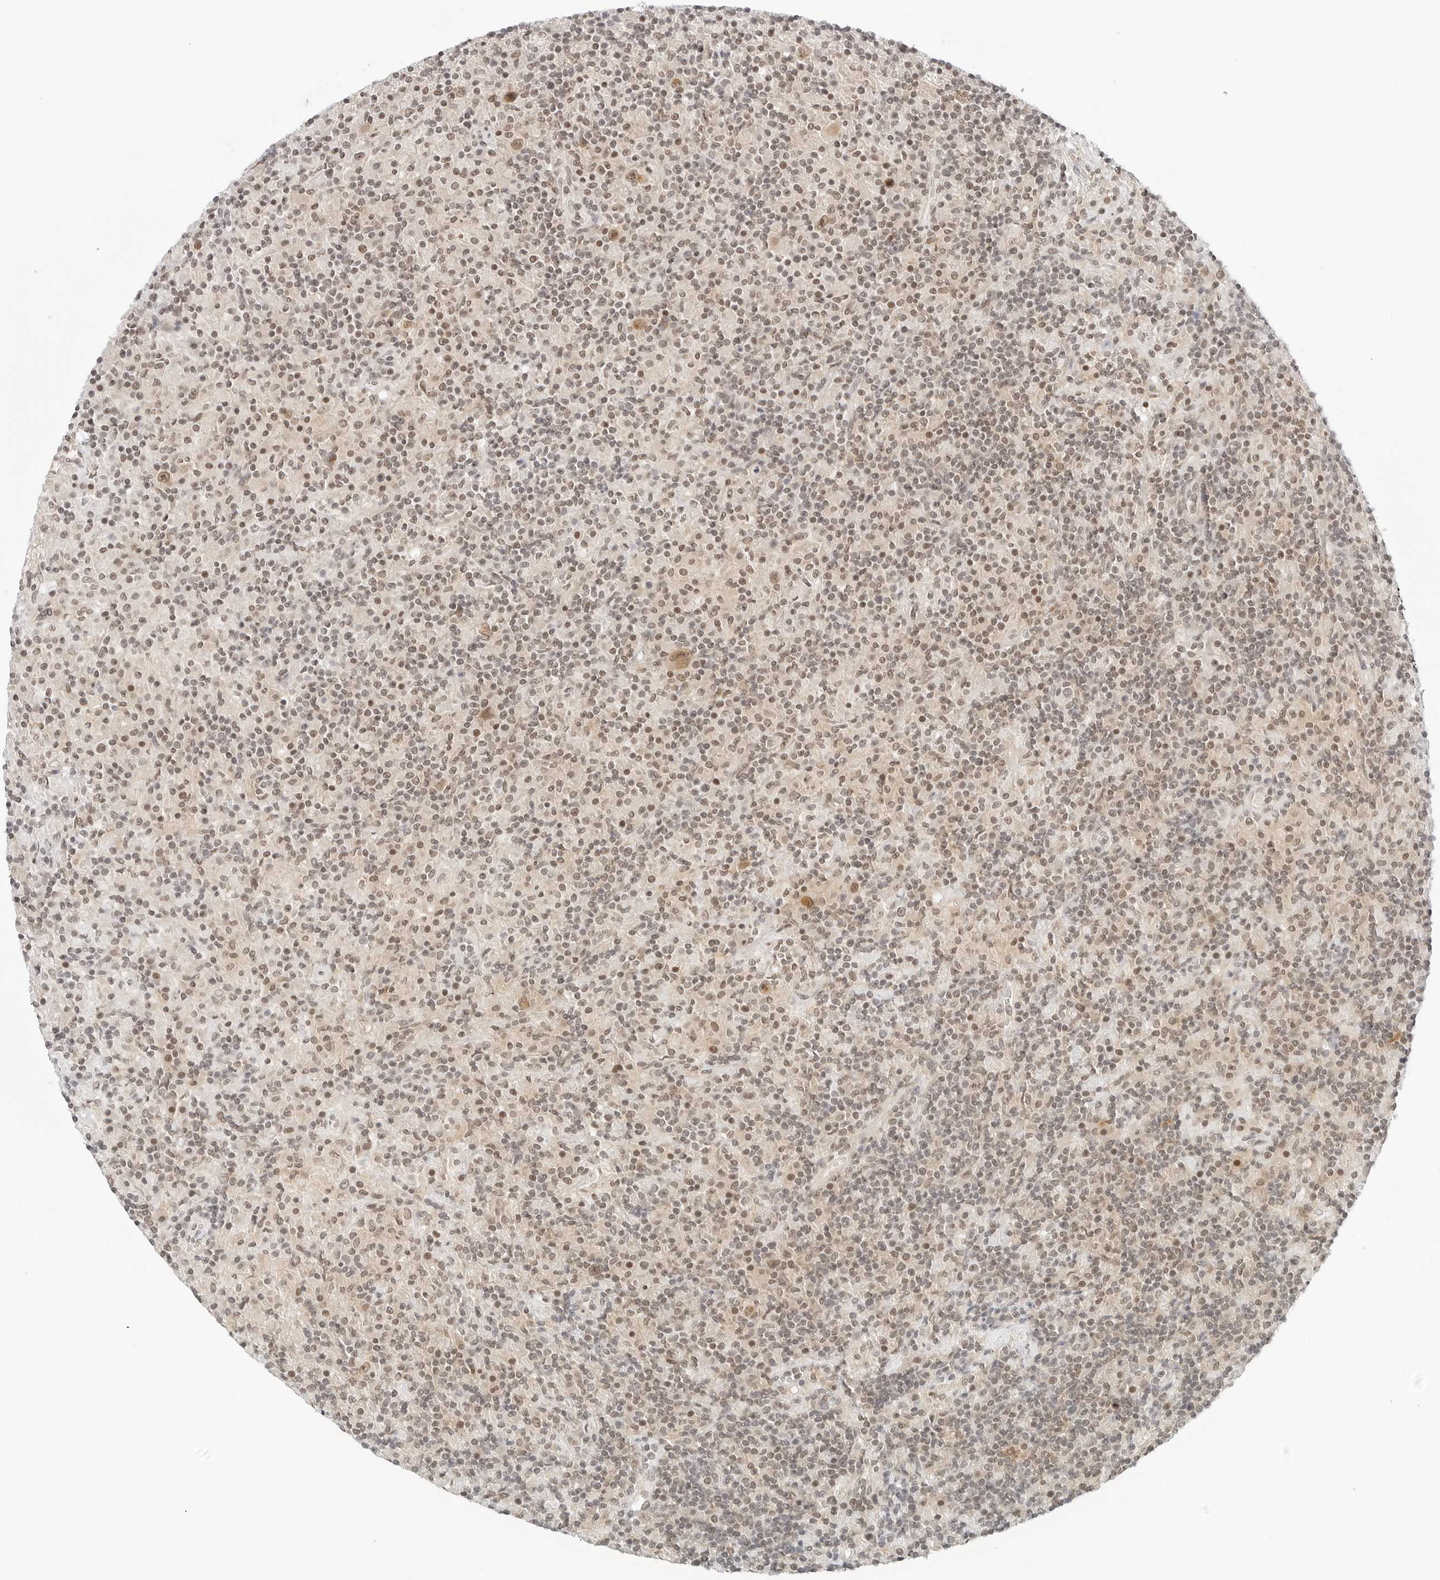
{"staining": {"intensity": "moderate", "quantity": ">75%", "location": "cytoplasmic/membranous,nuclear"}, "tissue": "lymphoma", "cell_type": "Tumor cells", "image_type": "cancer", "snomed": [{"axis": "morphology", "description": "Hodgkin's disease, NOS"}, {"axis": "topography", "description": "Lymph node"}], "caption": "Lymphoma stained with DAB immunohistochemistry (IHC) demonstrates medium levels of moderate cytoplasmic/membranous and nuclear staining in about >75% of tumor cells. (DAB (3,3'-diaminobenzidine) IHC with brightfield microscopy, high magnification).", "gene": "NEO1", "patient": {"sex": "male", "age": 70}}